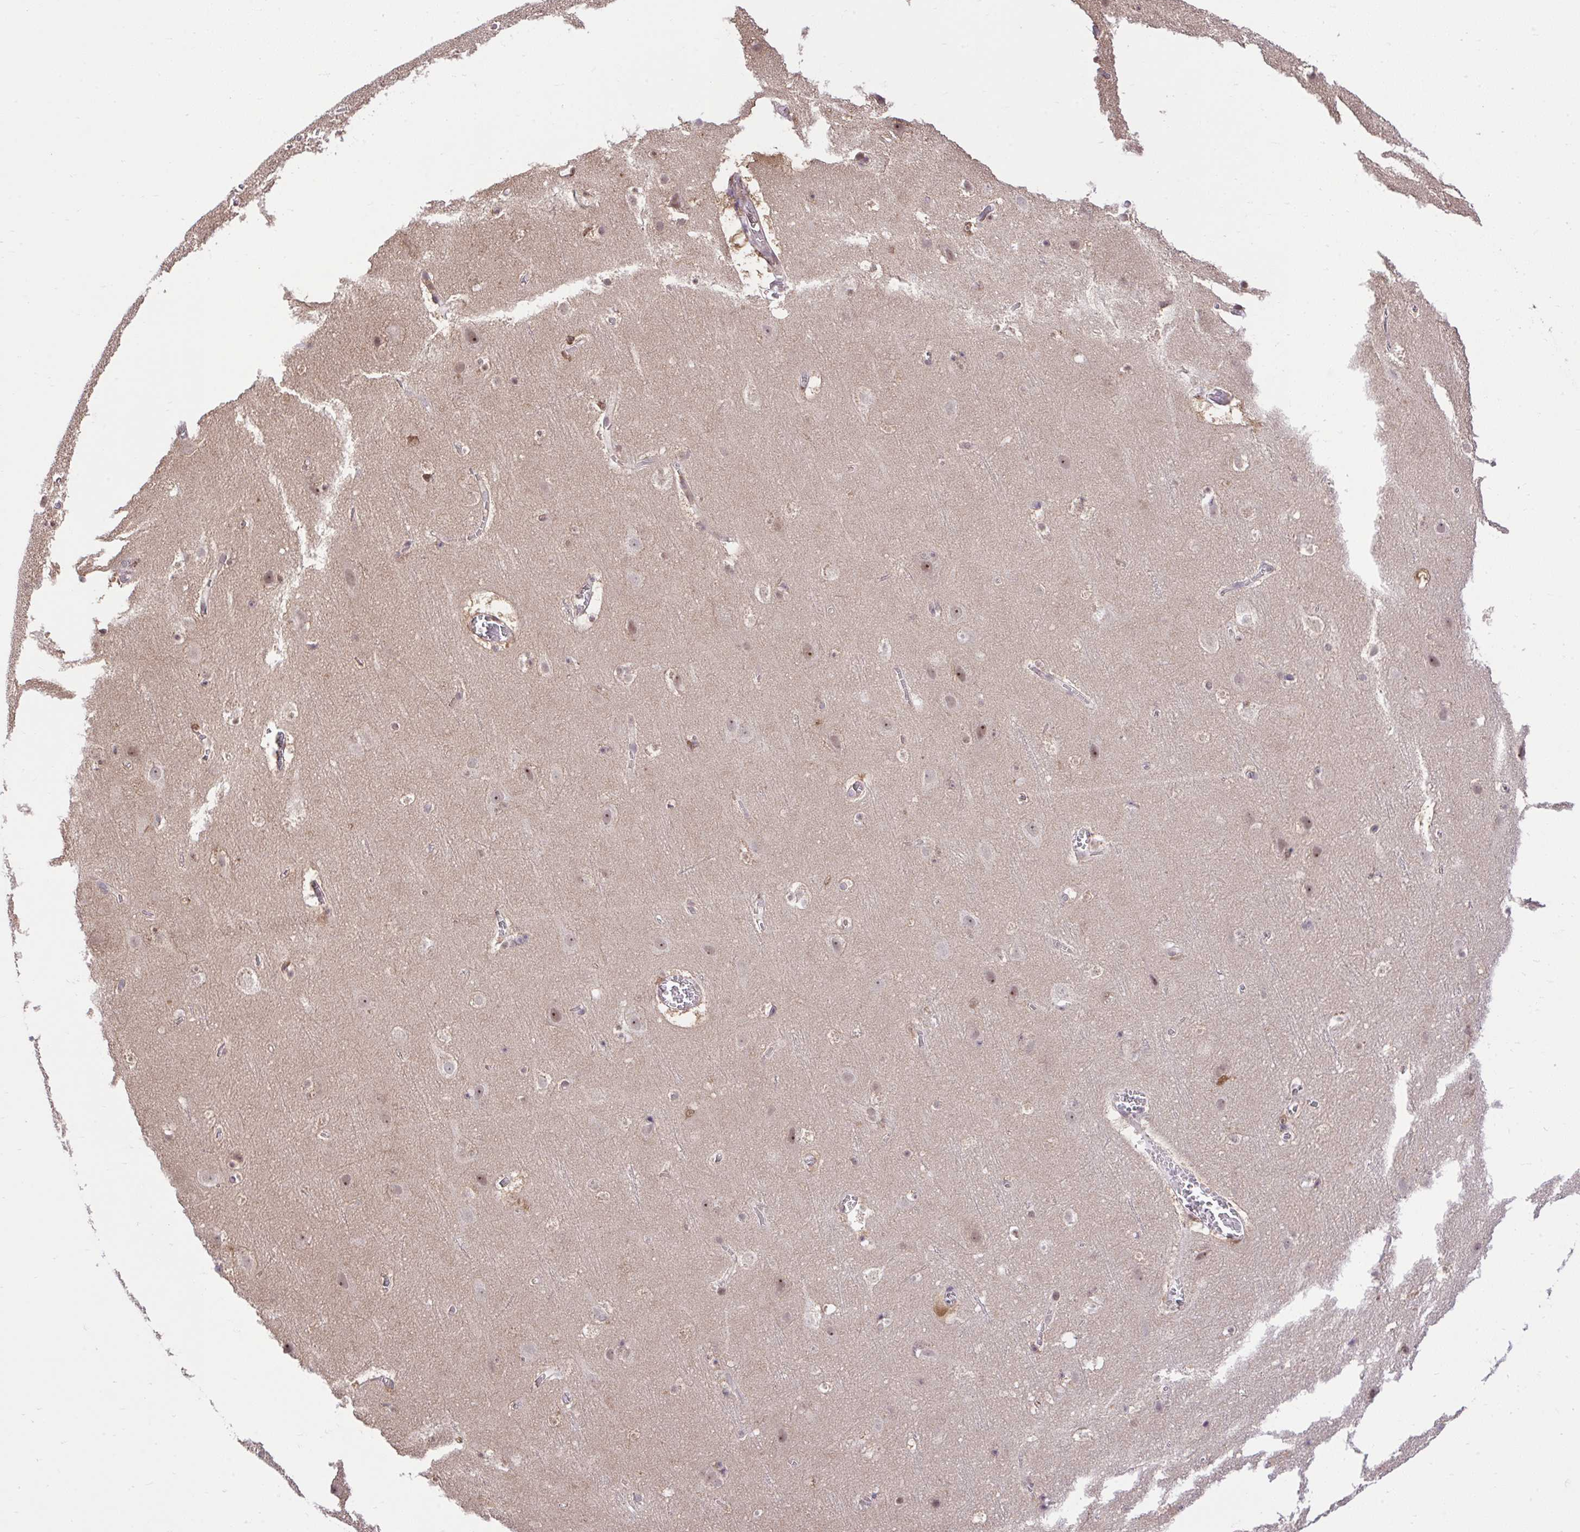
{"staining": {"intensity": "weak", "quantity": "25%-75%", "location": "cytoplasmic/membranous,nuclear"}, "tissue": "cerebral cortex", "cell_type": "Endothelial cells", "image_type": "normal", "snomed": [{"axis": "morphology", "description": "Normal tissue, NOS"}, {"axis": "topography", "description": "Cerebral cortex"}], "caption": "Protein expression by IHC demonstrates weak cytoplasmic/membranous,nuclear staining in approximately 25%-75% of endothelial cells in unremarkable cerebral cortex. (Stains: DAB (3,3'-diaminobenzidine) in brown, nuclei in blue, Microscopy: brightfield microscopy at high magnification).", "gene": "GLIS3", "patient": {"sex": "female", "age": 42}}